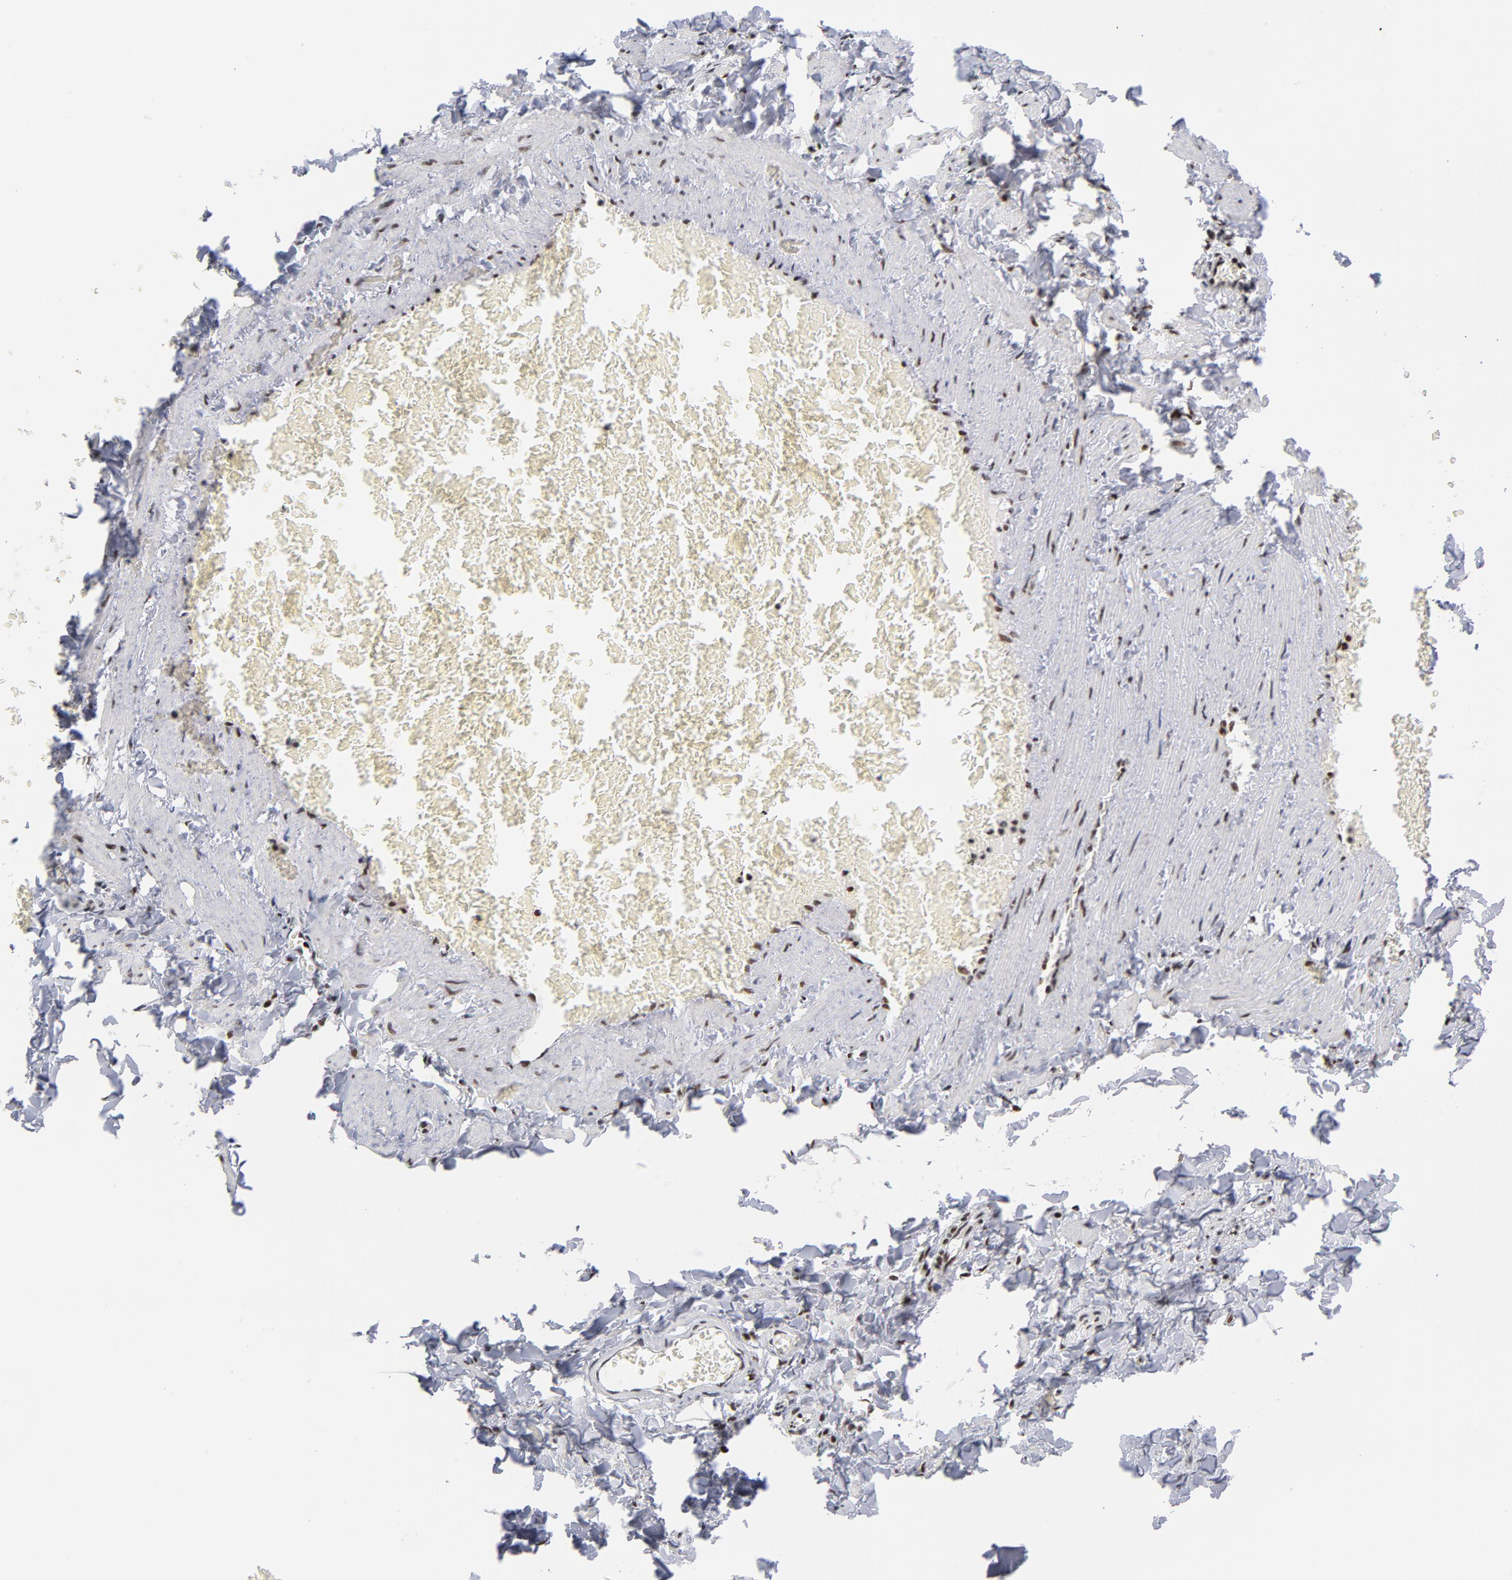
{"staining": {"intensity": "moderate", "quantity": ">75%", "location": "nuclear"}, "tissue": "adipose tissue", "cell_type": "Adipocytes", "image_type": "normal", "snomed": [{"axis": "morphology", "description": "Normal tissue, NOS"}, {"axis": "topography", "description": "Vascular tissue"}], "caption": "Moderate nuclear protein positivity is seen in about >75% of adipocytes in adipose tissue. (DAB (3,3'-diaminobenzidine) IHC, brown staining for protein, blue staining for nuclei).", "gene": "TOP2B", "patient": {"sex": "male", "age": 41}}